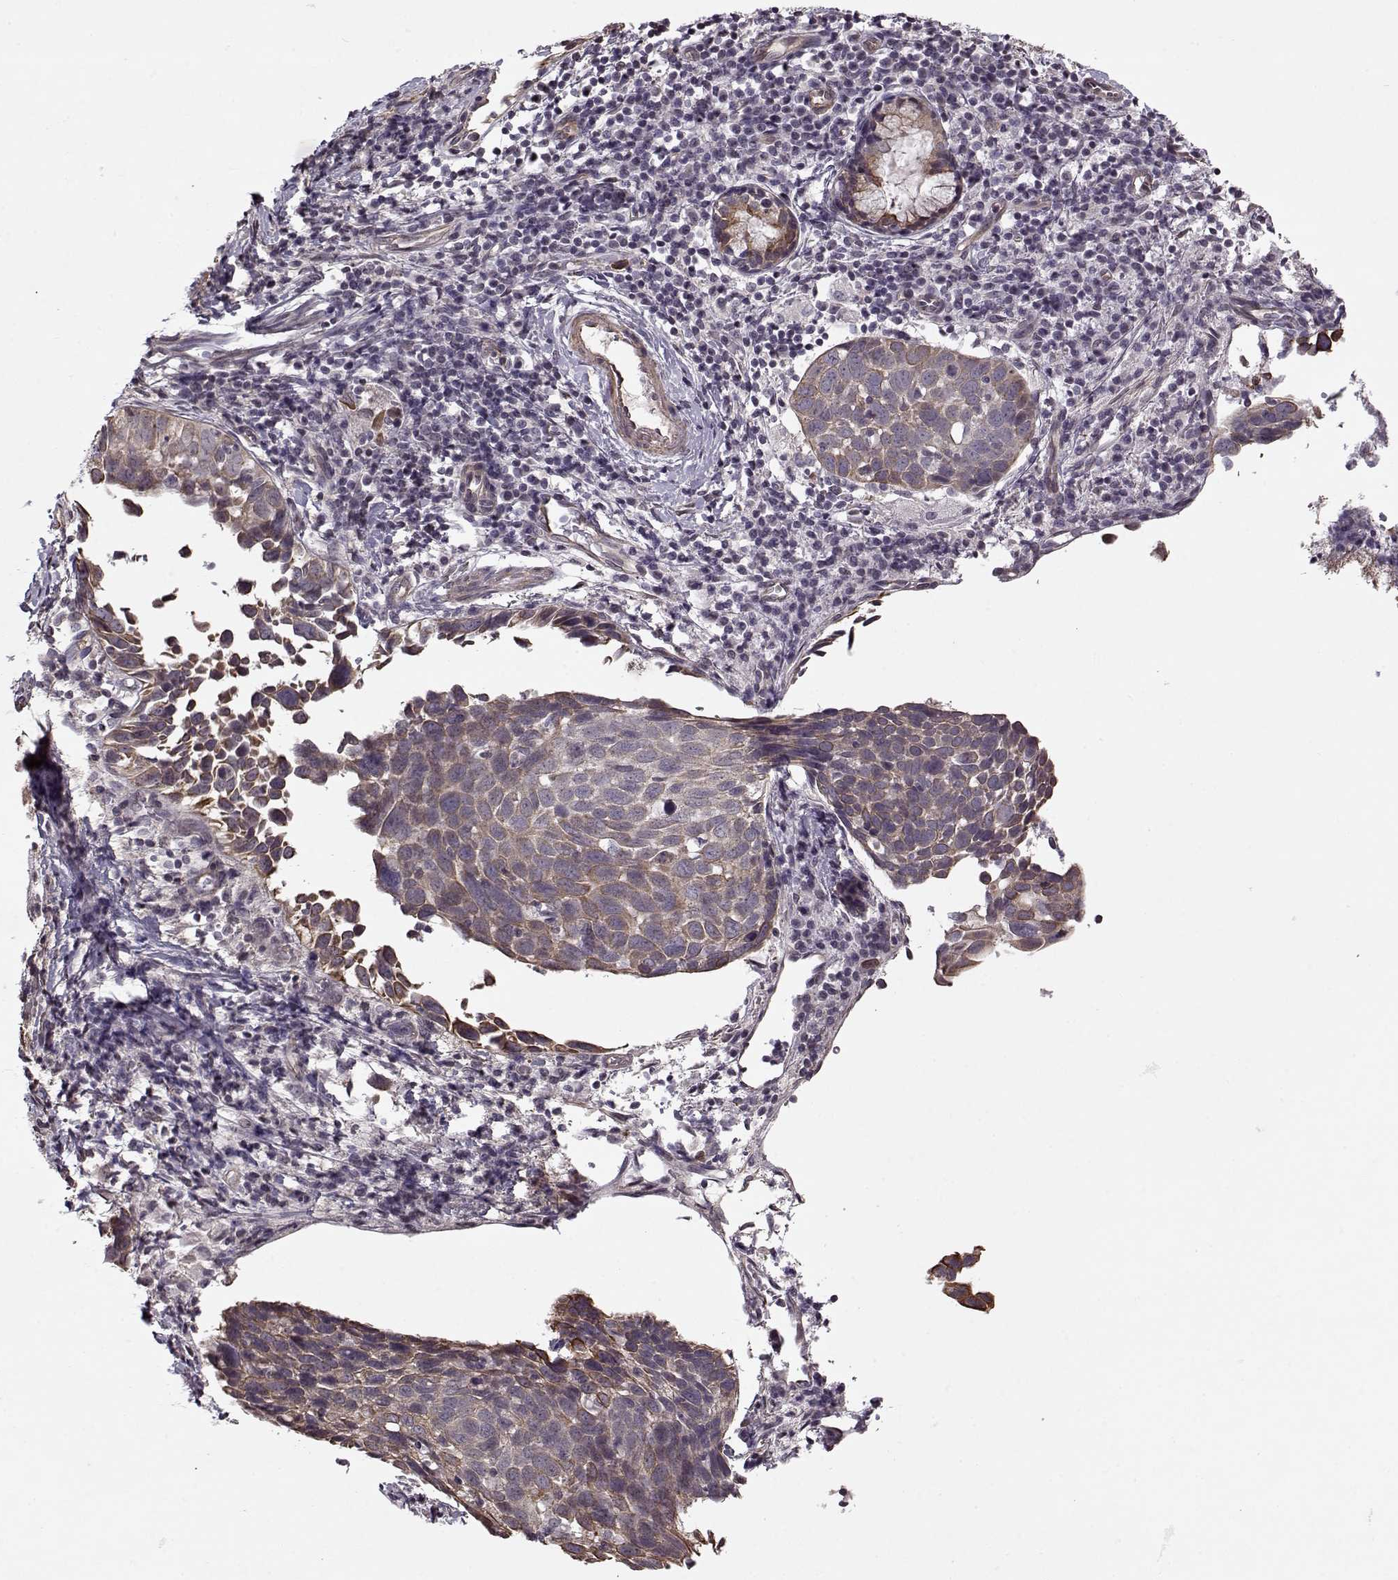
{"staining": {"intensity": "moderate", "quantity": ">75%", "location": "cytoplasmic/membranous"}, "tissue": "lung cancer", "cell_type": "Tumor cells", "image_type": "cancer", "snomed": [{"axis": "morphology", "description": "Squamous cell carcinoma, NOS"}, {"axis": "topography", "description": "Lung"}], "caption": "This is a micrograph of IHC staining of lung cancer, which shows moderate expression in the cytoplasmic/membranous of tumor cells.", "gene": "KRT9", "patient": {"sex": "male", "age": 57}}